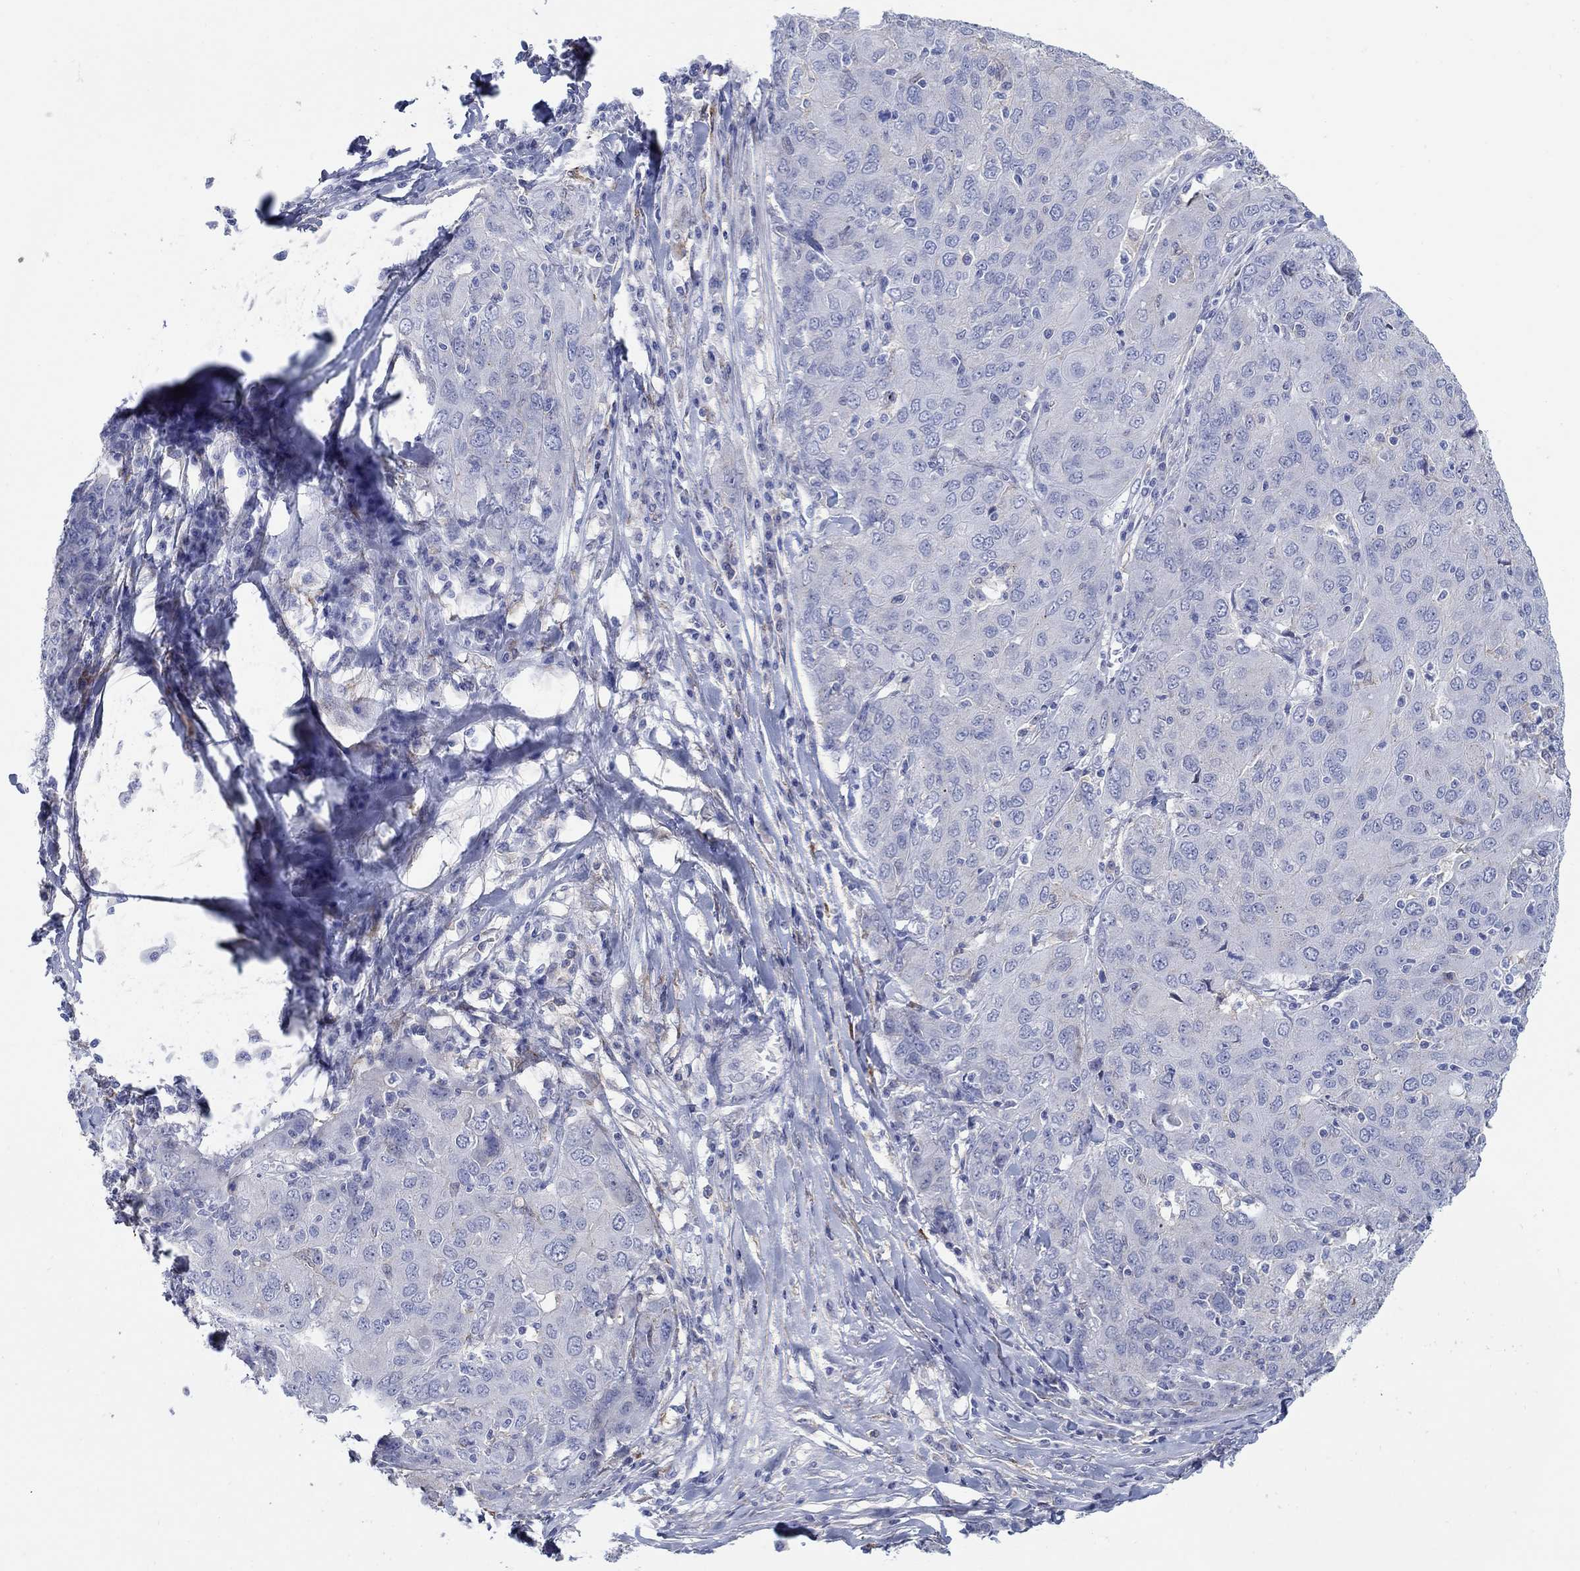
{"staining": {"intensity": "negative", "quantity": "none", "location": "none"}, "tissue": "ovarian cancer", "cell_type": "Tumor cells", "image_type": "cancer", "snomed": [{"axis": "morphology", "description": "Carcinoma, endometroid"}, {"axis": "topography", "description": "Ovary"}], "caption": "An immunohistochemistry photomicrograph of ovarian cancer is shown. There is no staining in tumor cells of ovarian cancer.", "gene": "REEP2", "patient": {"sex": "female", "age": 50}}